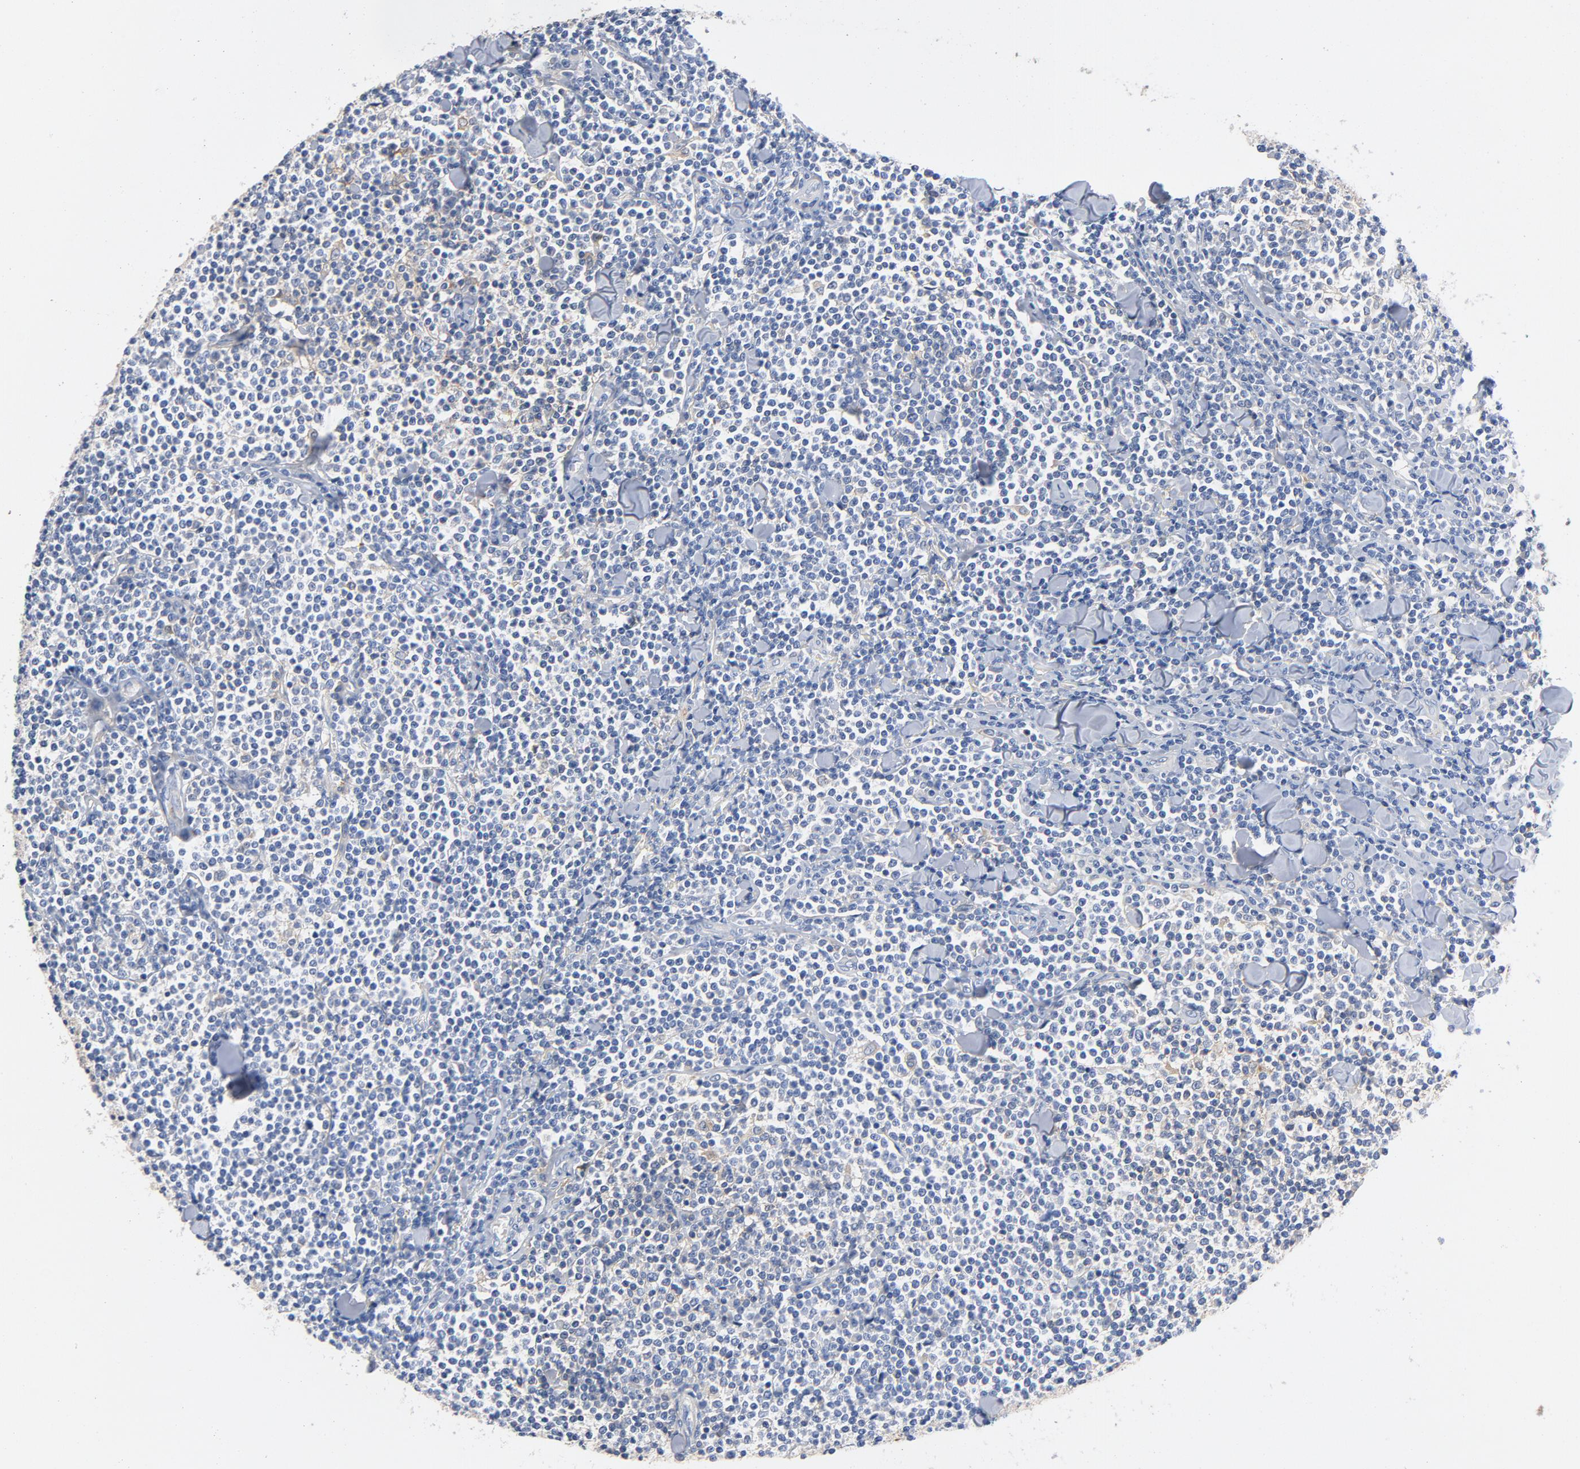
{"staining": {"intensity": "moderate", "quantity": "<25%", "location": "cytoplasmic/membranous"}, "tissue": "lymphoma", "cell_type": "Tumor cells", "image_type": "cancer", "snomed": [{"axis": "morphology", "description": "Malignant lymphoma, non-Hodgkin's type, Low grade"}, {"axis": "topography", "description": "Soft tissue"}], "caption": "Immunohistochemistry staining of lymphoma, which reveals low levels of moderate cytoplasmic/membranous staining in about <25% of tumor cells indicating moderate cytoplasmic/membranous protein staining. The staining was performed using DAB (3,3'-diaminobenzidine) (brown) for protein detection and nuclei were counterstained in hematoxylin (blue).", "gene": "SRC", "patient": {"sex": "male", "age": 92}}